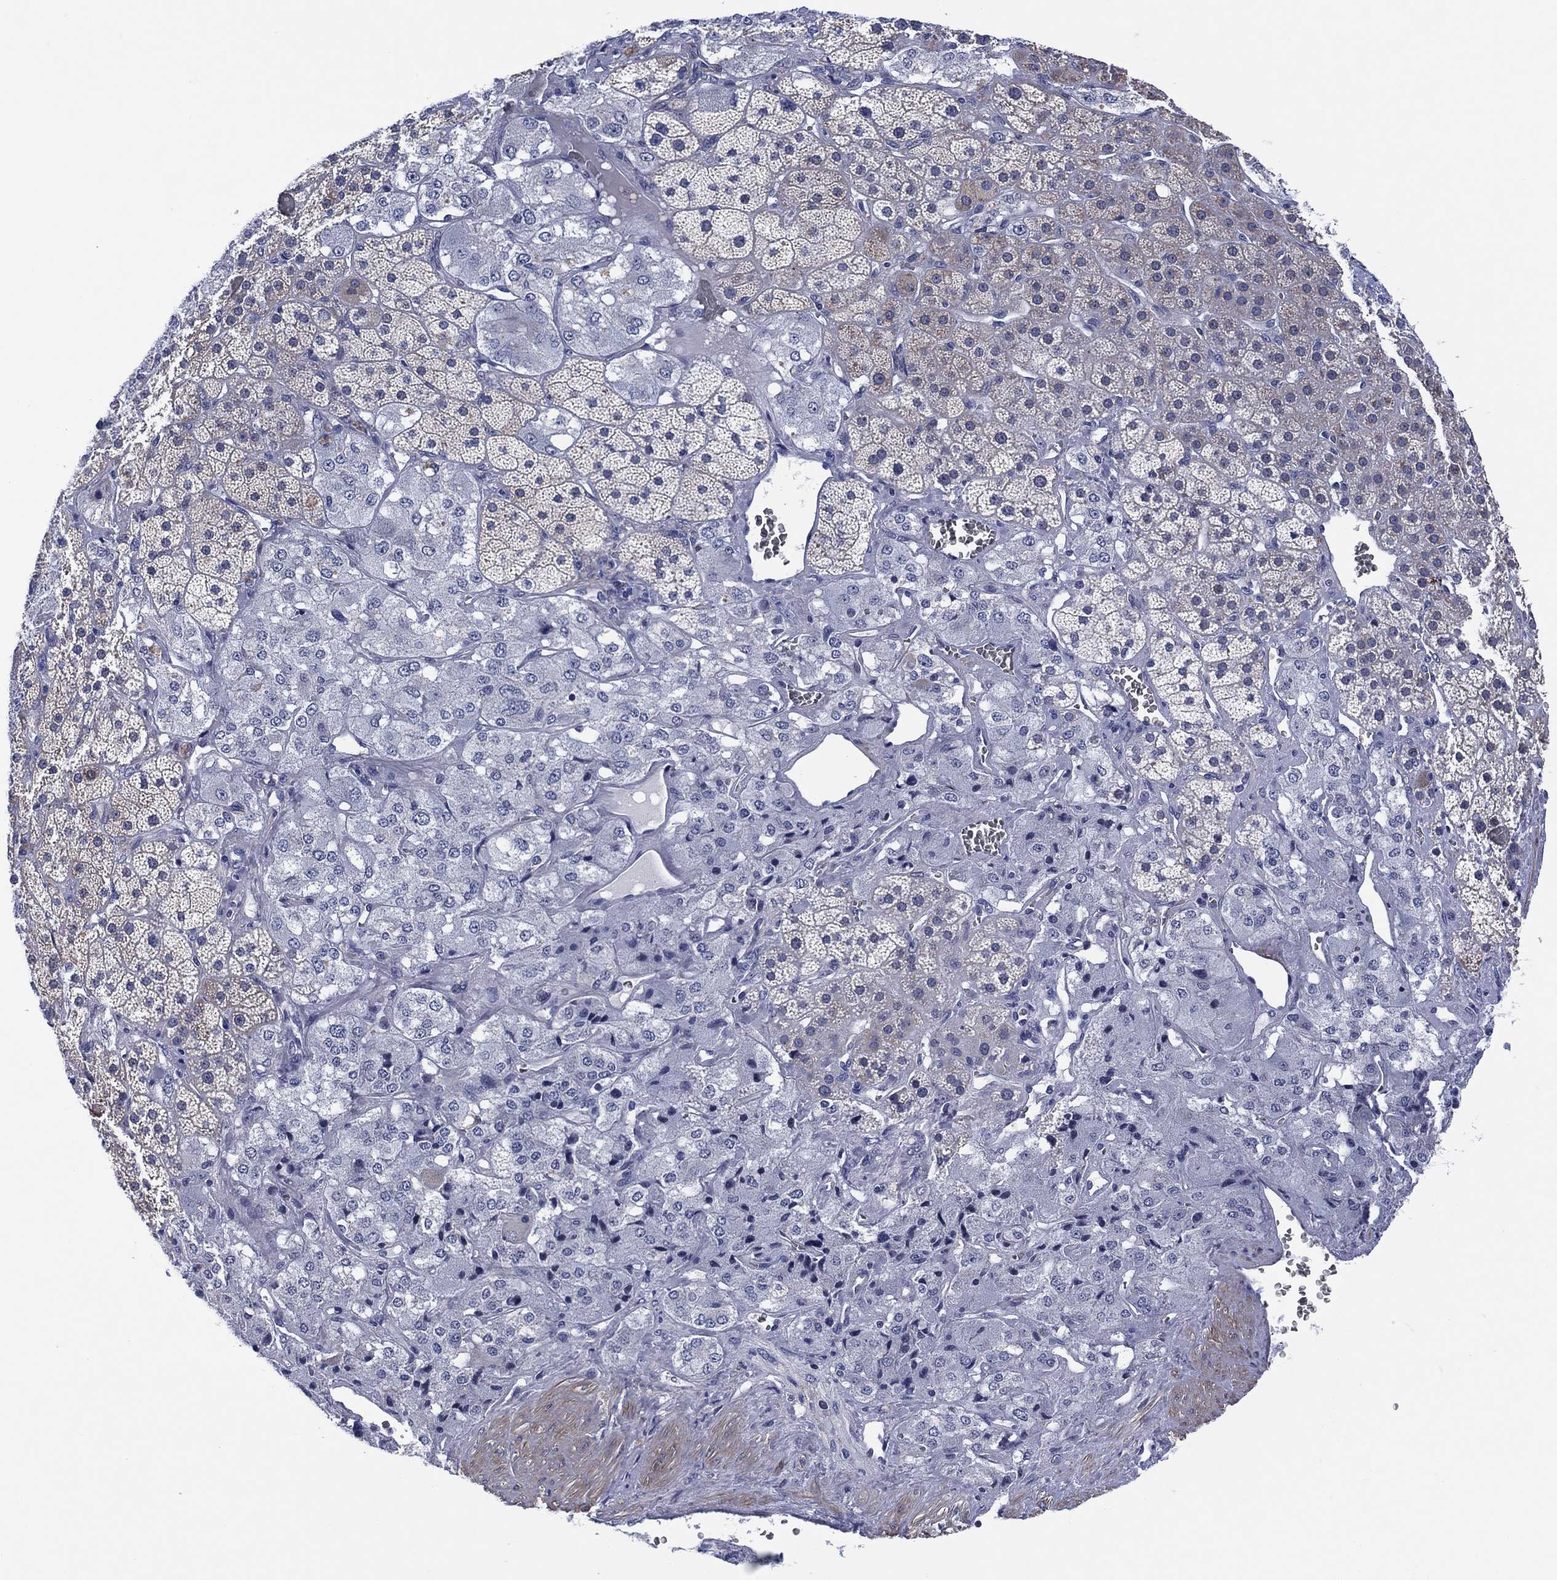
{"staining": {"intensity": "negative", "quantity": "none", "location": "none"}, "tissue": "adrenal gland", "cell_type": "Glandular cells", "image_type": "normal", "snomed": [{"axis": "morphology", "description": "Normal tissue, NOS"}, {"axis": "topography", "description": "Adrenal gland"}], "caption": "Immunohistochemistry (IHC) image of benign adrenal gland: adrenal gland stained with DAB displays no significant protein expression in glandular cells.", "gene": "CLIP3", "patient": {"sex": "male", "age": 57}}